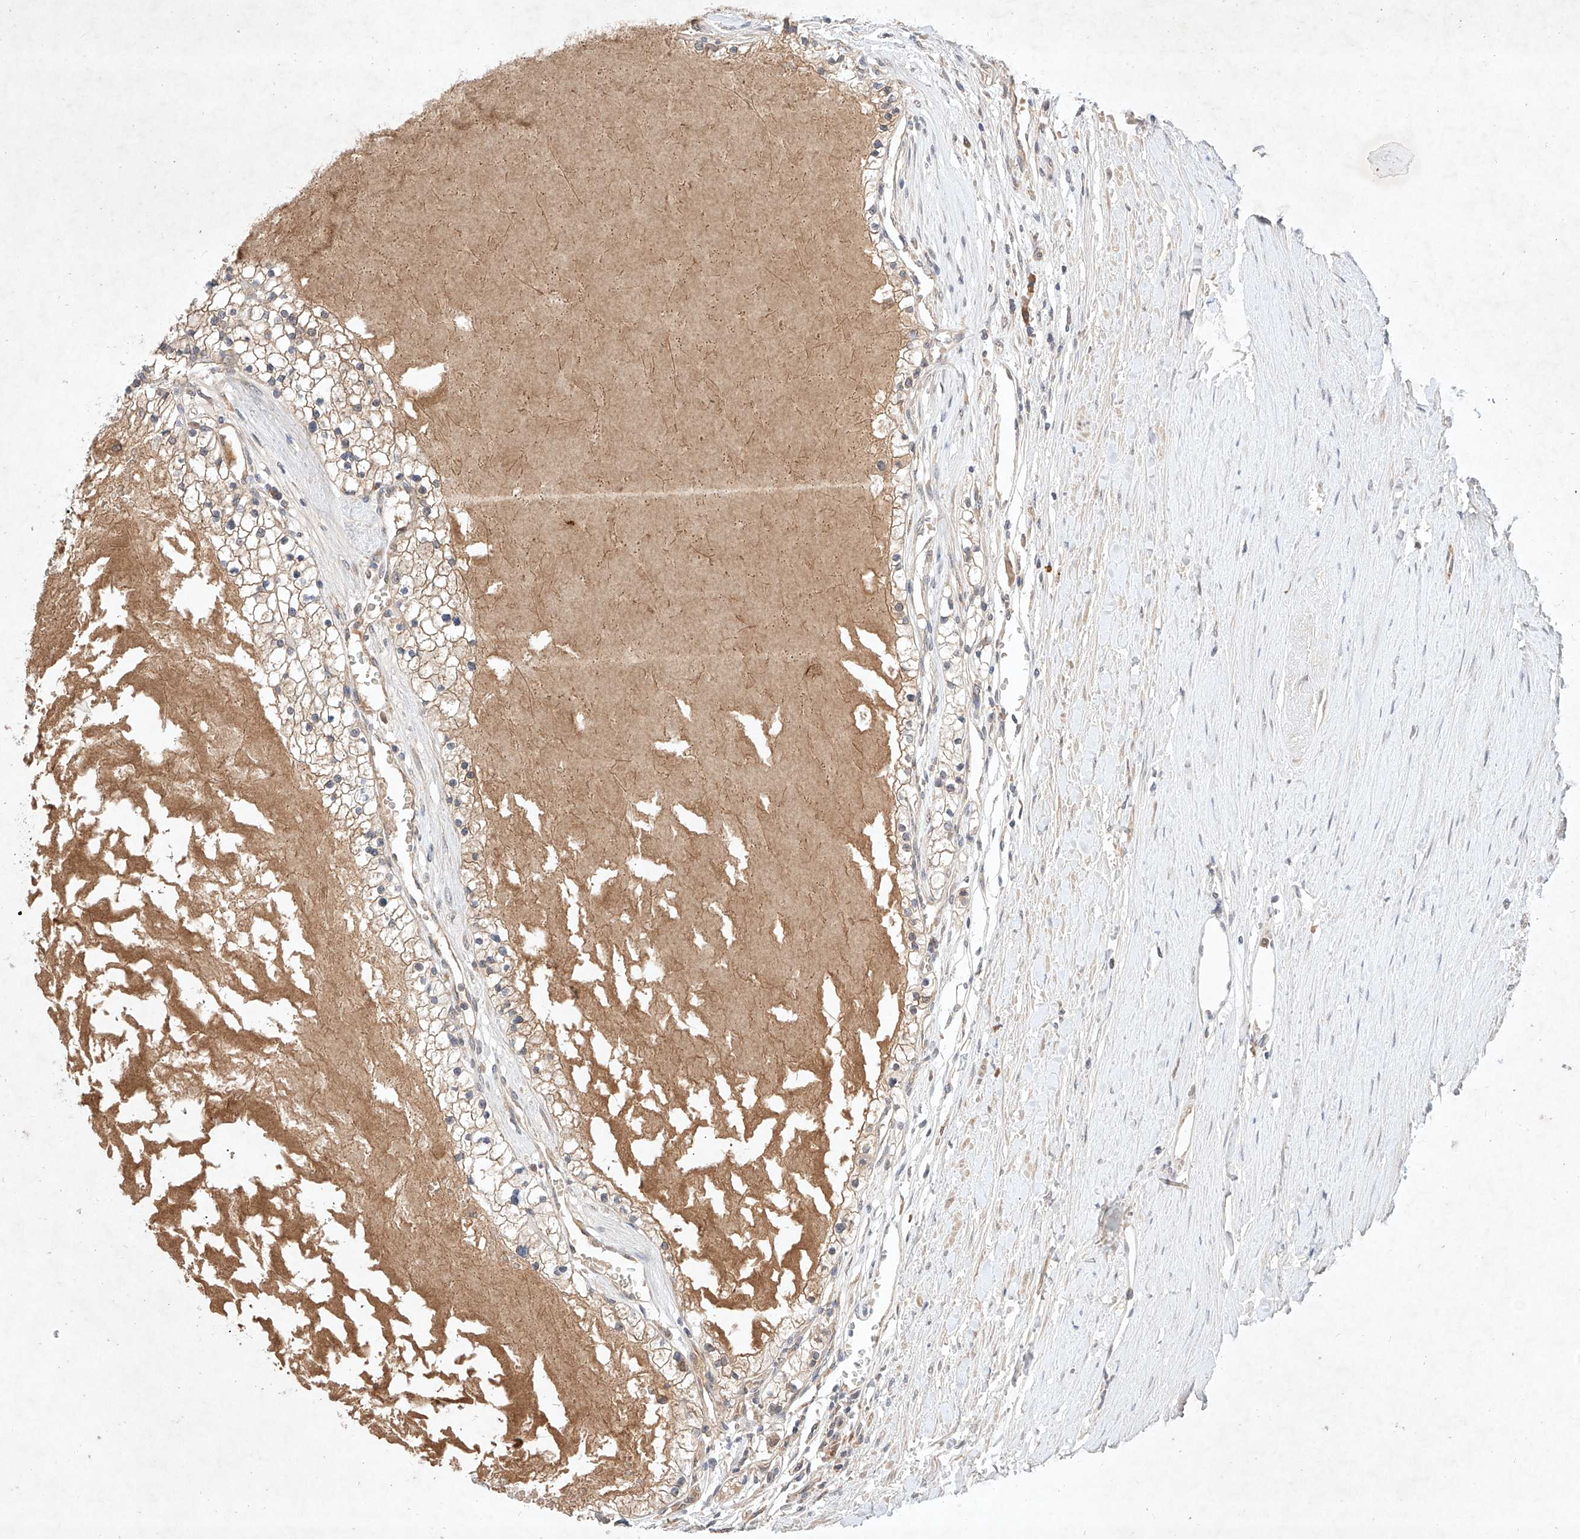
{"staining": {"intensity": "weak", "quantity": "25%-75%", "location": "cytoplasmic/membranous"}, "tissue": "renal cancer", "cell_type": "Tumor cells", "image_type": "cancer", "snomed": [{"axis": "morphology", "description": "Normal tissue, NOS"}, {"axis": "morphology", "description": "Adenocarcinoma, NOS"}, {"axis": "topography", "description": "Kidney"}], "caption": "A photomicrograph of human adenocarcinoma (renal) stained for a protein exhibits weak cytoplasmic/membranous brown staining in tumor cells. Ihc stains the protein in brown and the nuclei are stained blue.", "gene": "ZNF124", "patient": {"sex": "male", "age": 68}}